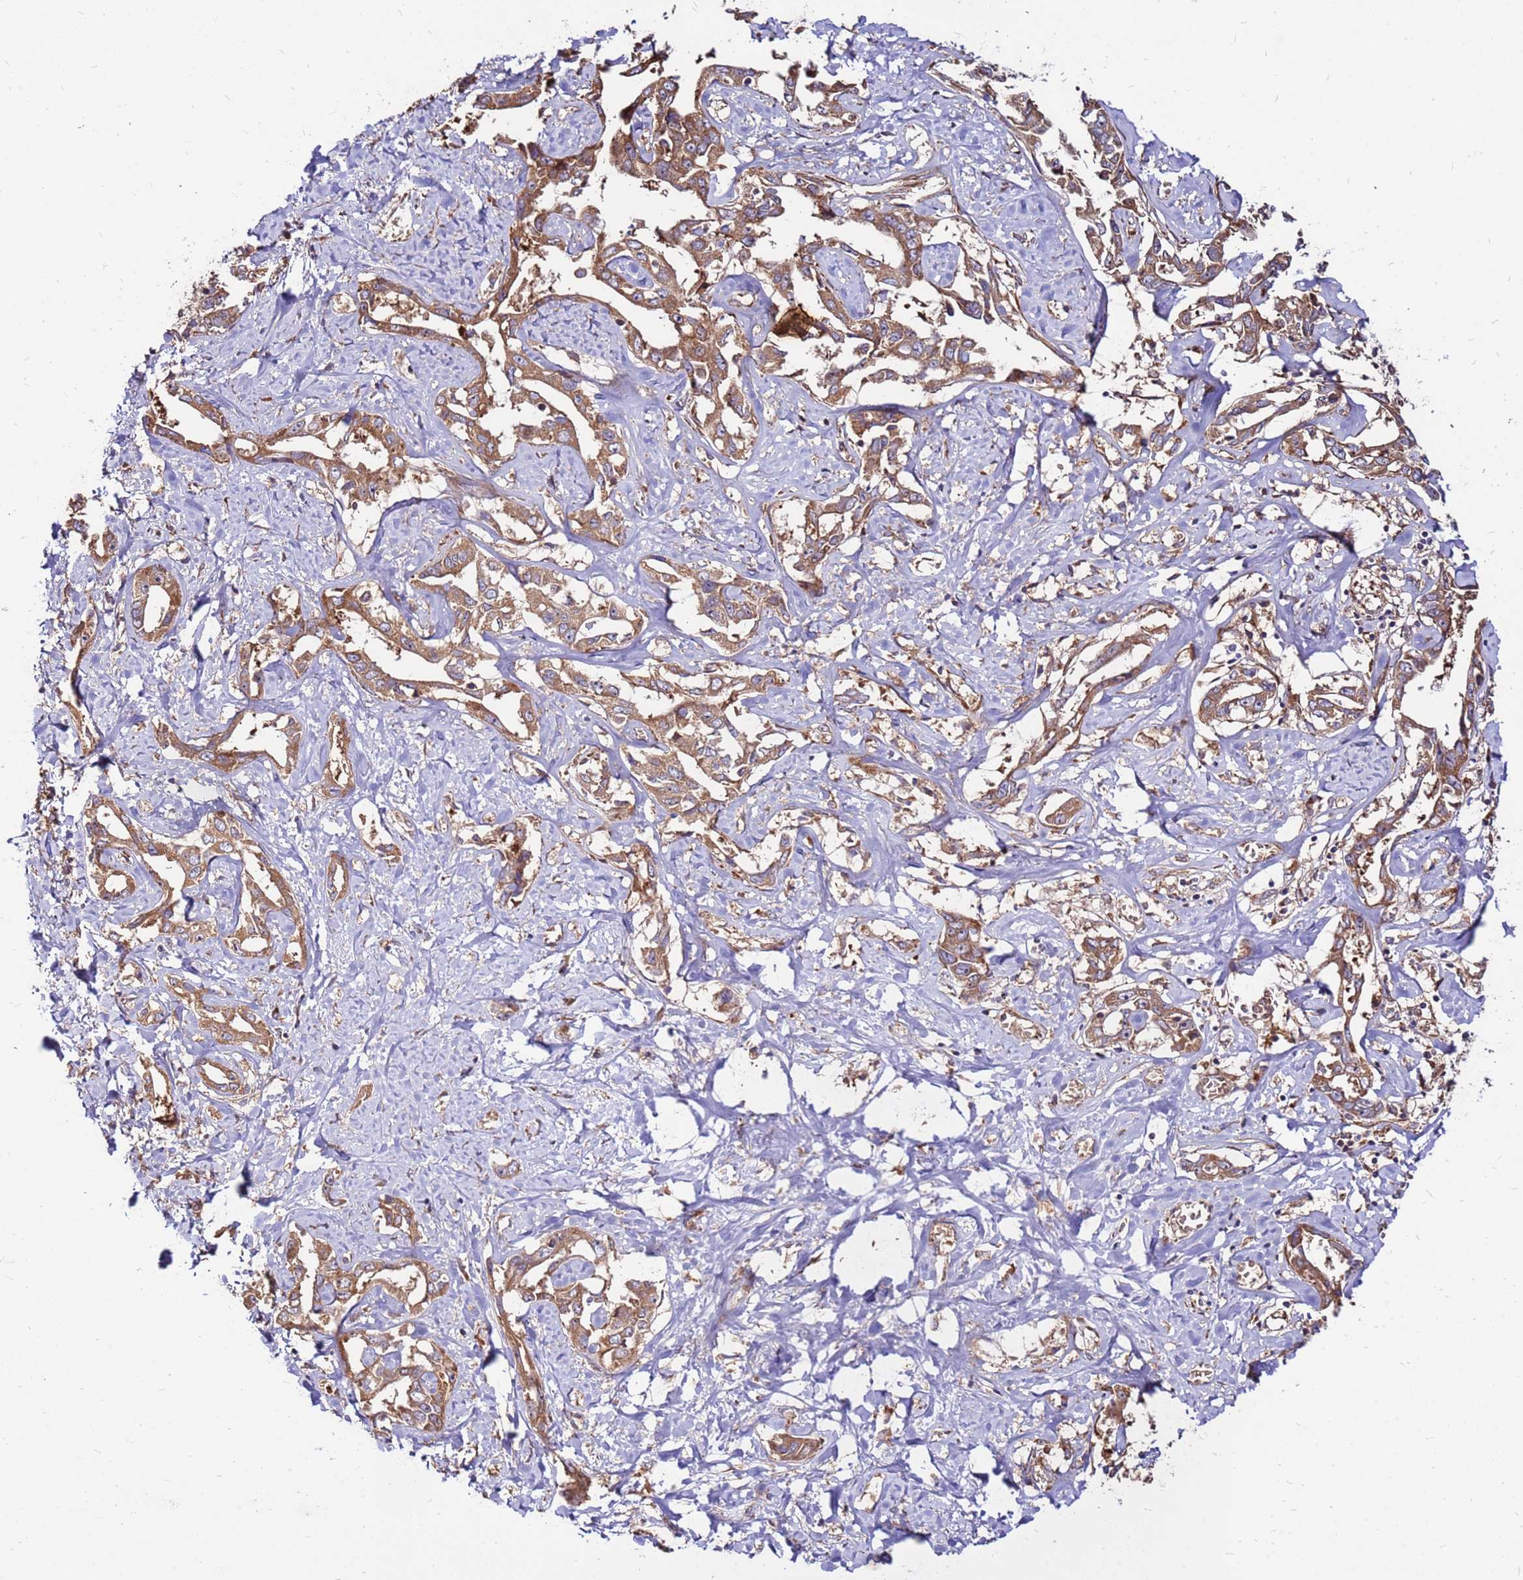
{"staining": {"intensity": "moderate", "quantity": ">75%", "location": "cytoplasmic/membranous"}, "tissue": "liver cancer", "cell_type": "Tumor cells", "image_type": "cancer", "snomed": [{"axis": "morphology", "description": "Cholangiocarcinoma"}, {"axis": "topography", "description": "Liver"}], "caption": "Protein expression analysis of cholangiocarcinoma (liver) reveals moderate cytoplasmic/membranous staining in about >75% of tumor cells.", "gene": "SLC44A5", "patient": {"sex": "male", "age": 59}}